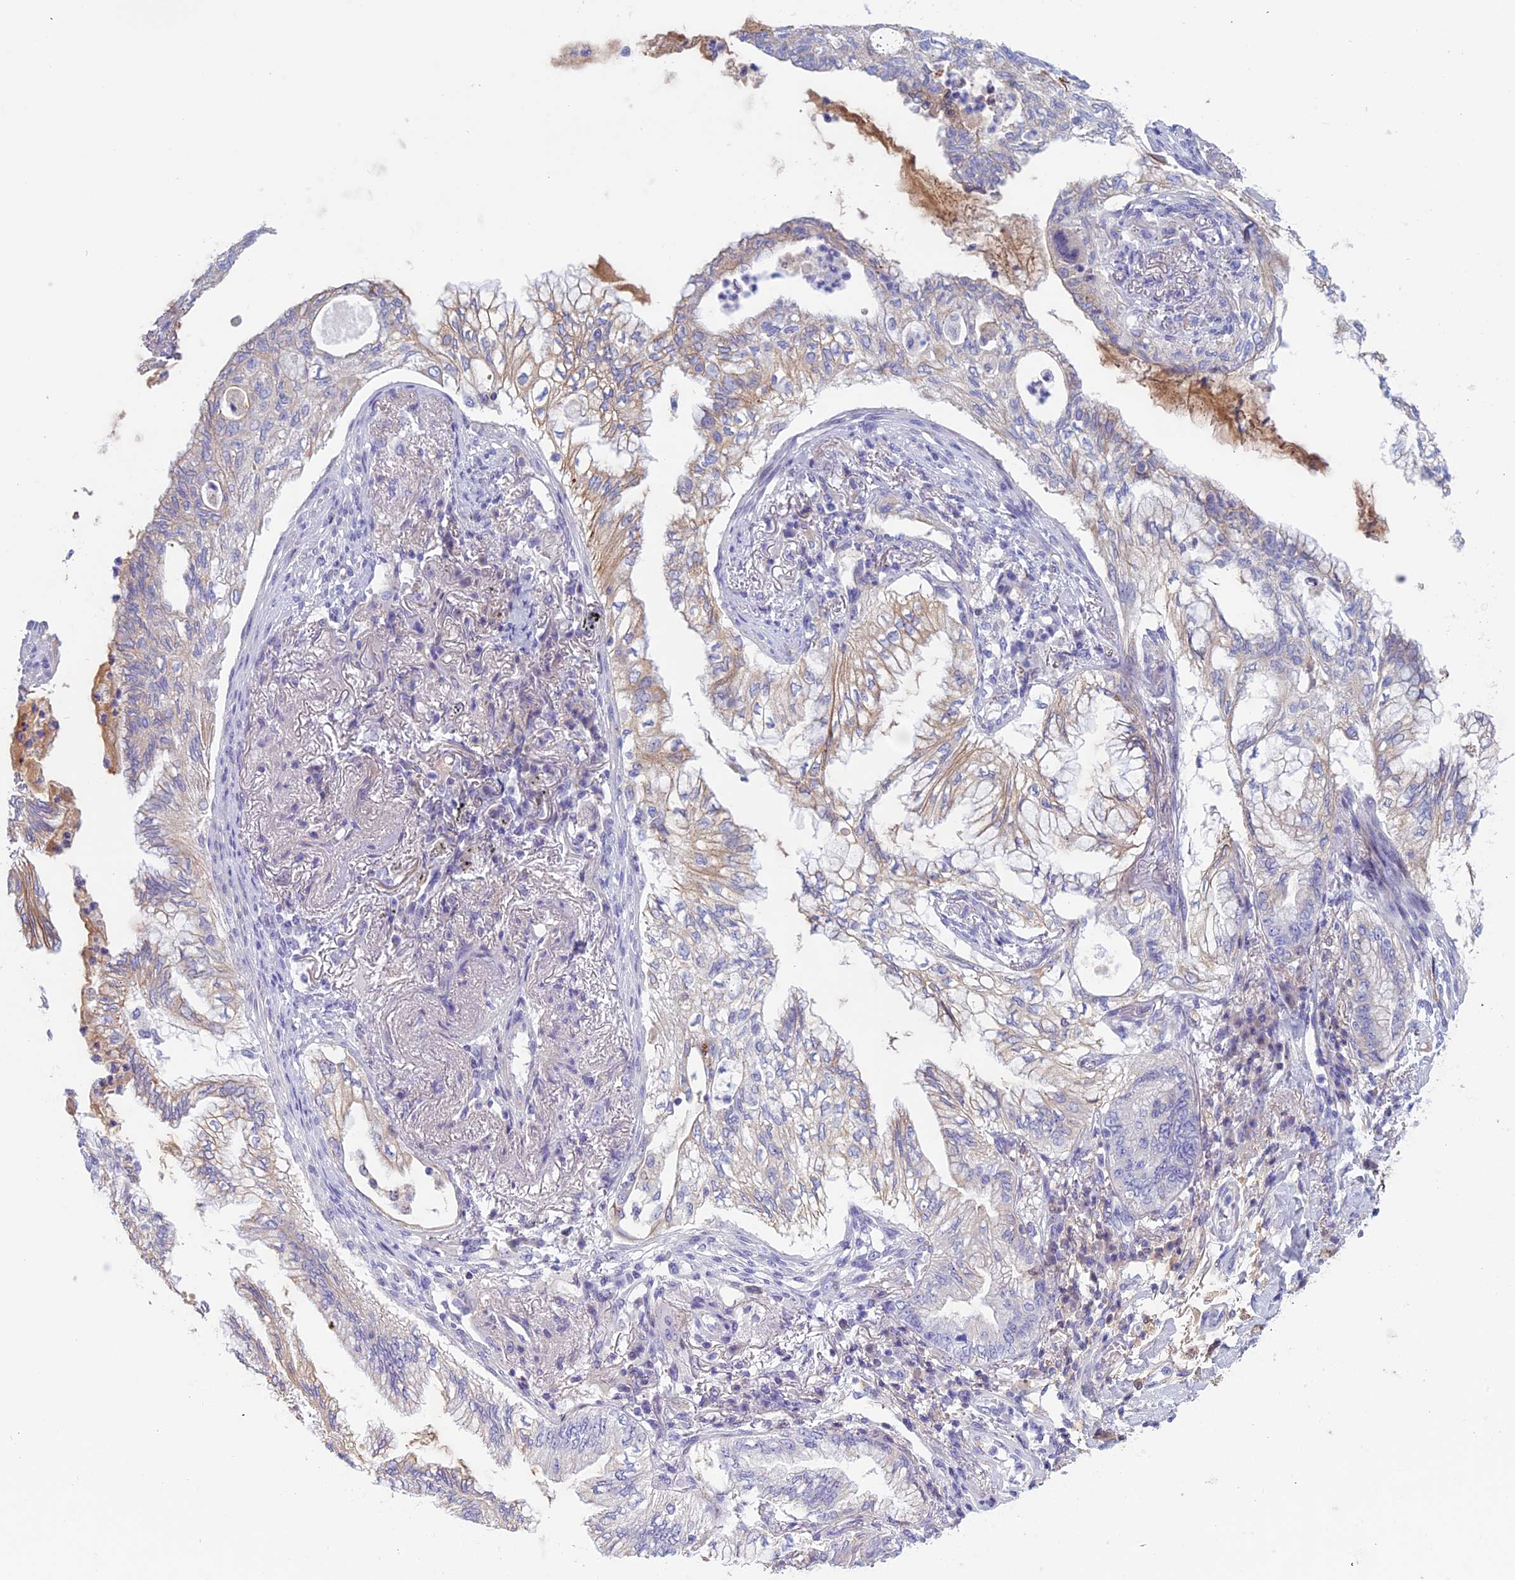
{"staining": {"intensity": "weak", "quantity": "<25%", "location": "cytoplasmic/membranous"}, "tissue": "lung cancer", "cell_type": "Tumor cells", "image_type": "cancer", "snomed": [{"axis": "morphology", "description": "Adenocarcinoma, NOS"}, {"axis": "topography", "description": "Lung"}], "caption": "There is no significant expression in tumor cells of lung adenocarcinoma.", "gene": "ANGPTL2", "patient": {"sex": "female", "age": 70}}